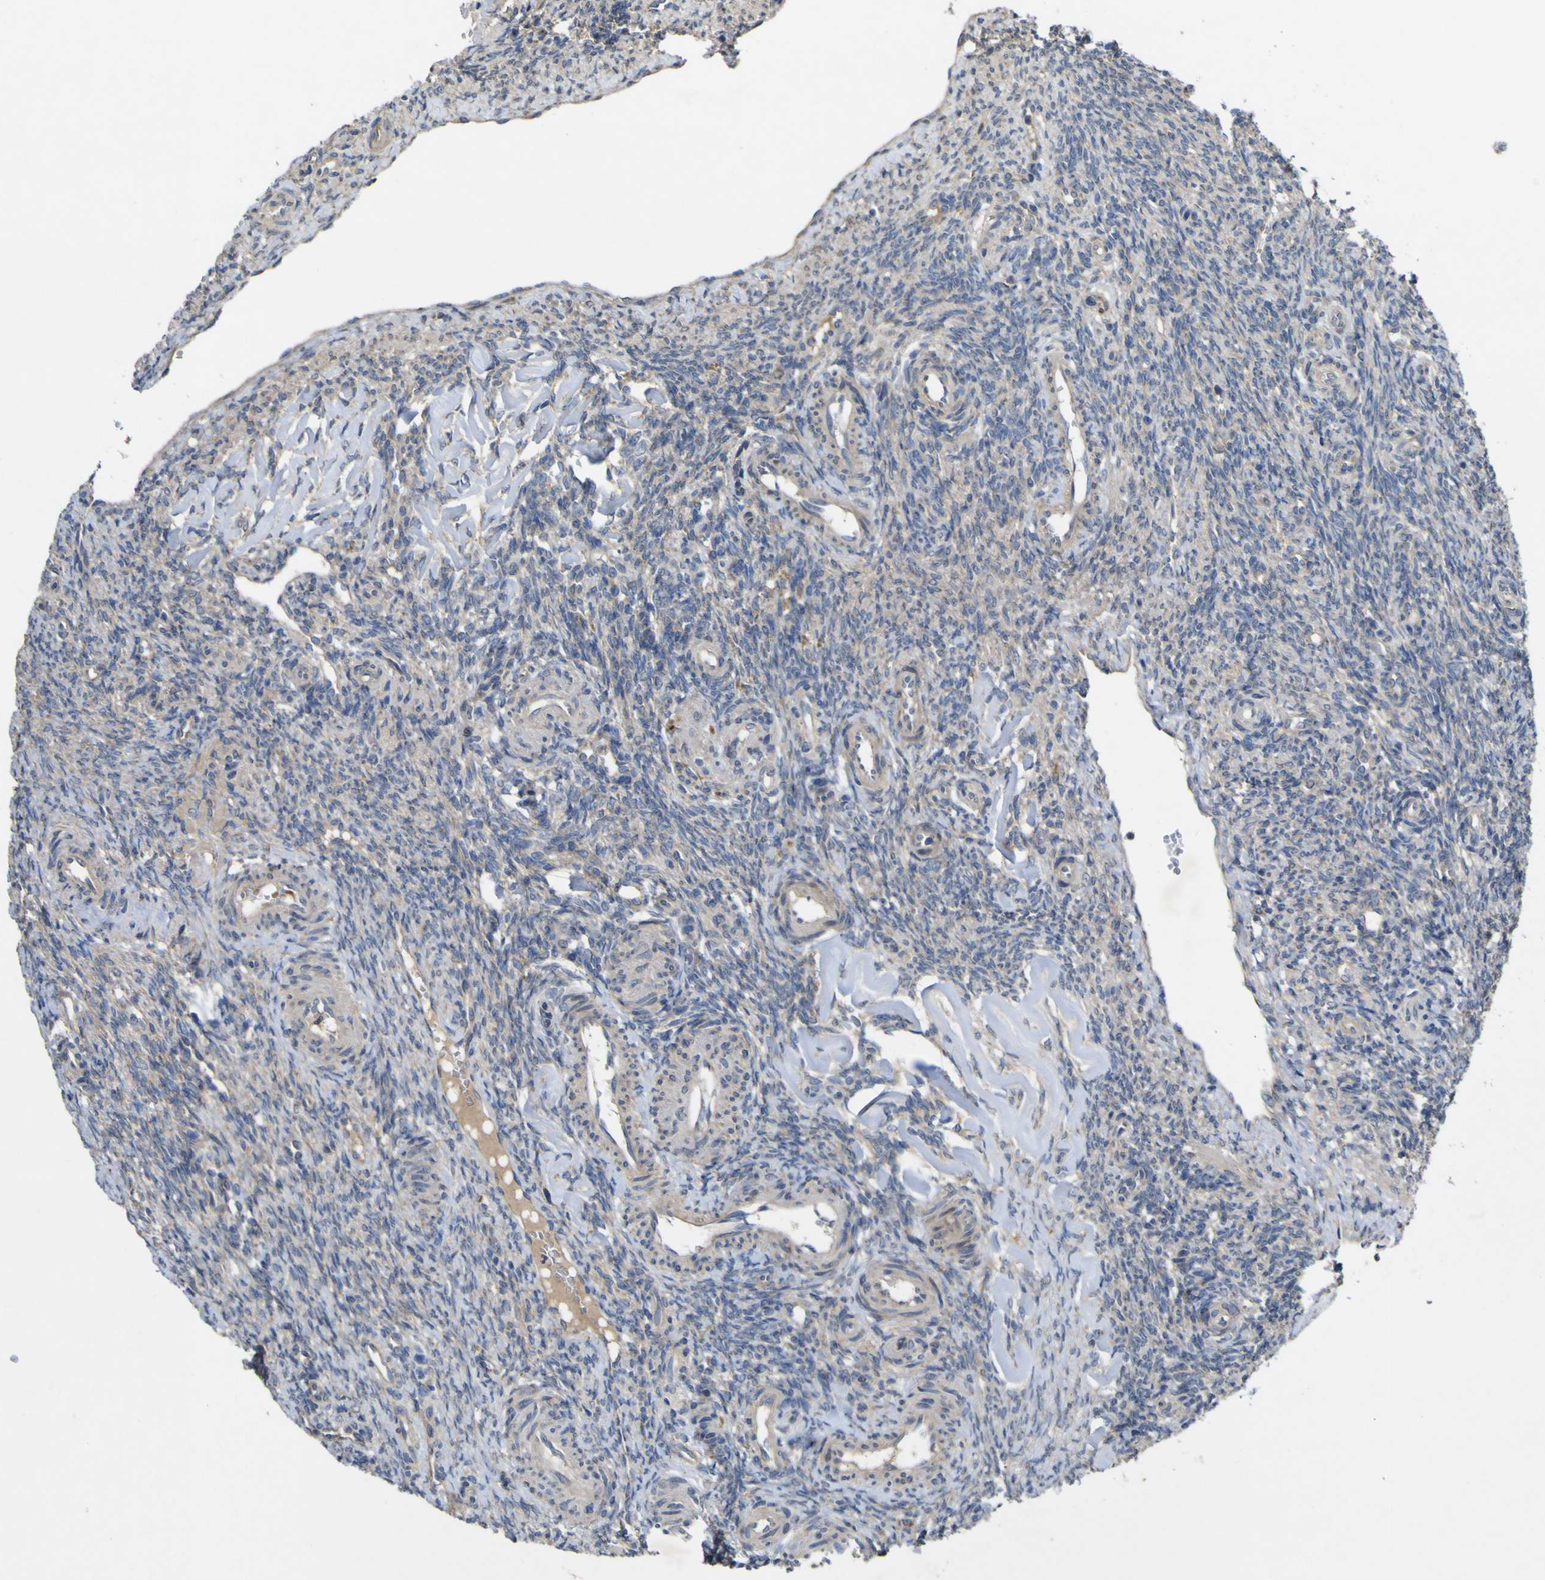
{"staining": {"intensity": "weak", "quantity": ">75%", "location": "cytoplasmic/membranous"}, "tissue": "ovary", "cell_type": "Follicle cells", "image_type": "normal", "snomed": [{"axis": "morphology", "description": "Normal tissue, NOS"}, {"axis": "topography", "description": "Ovary"}], "caption": "Brown immunohistochemical staining in benign human ovary exhibits weak cytoplasmic/membranous staining in about >75% of follicle cells.", "gene": "IRAK2", "patient": {"sex": "female", "age": 41}}